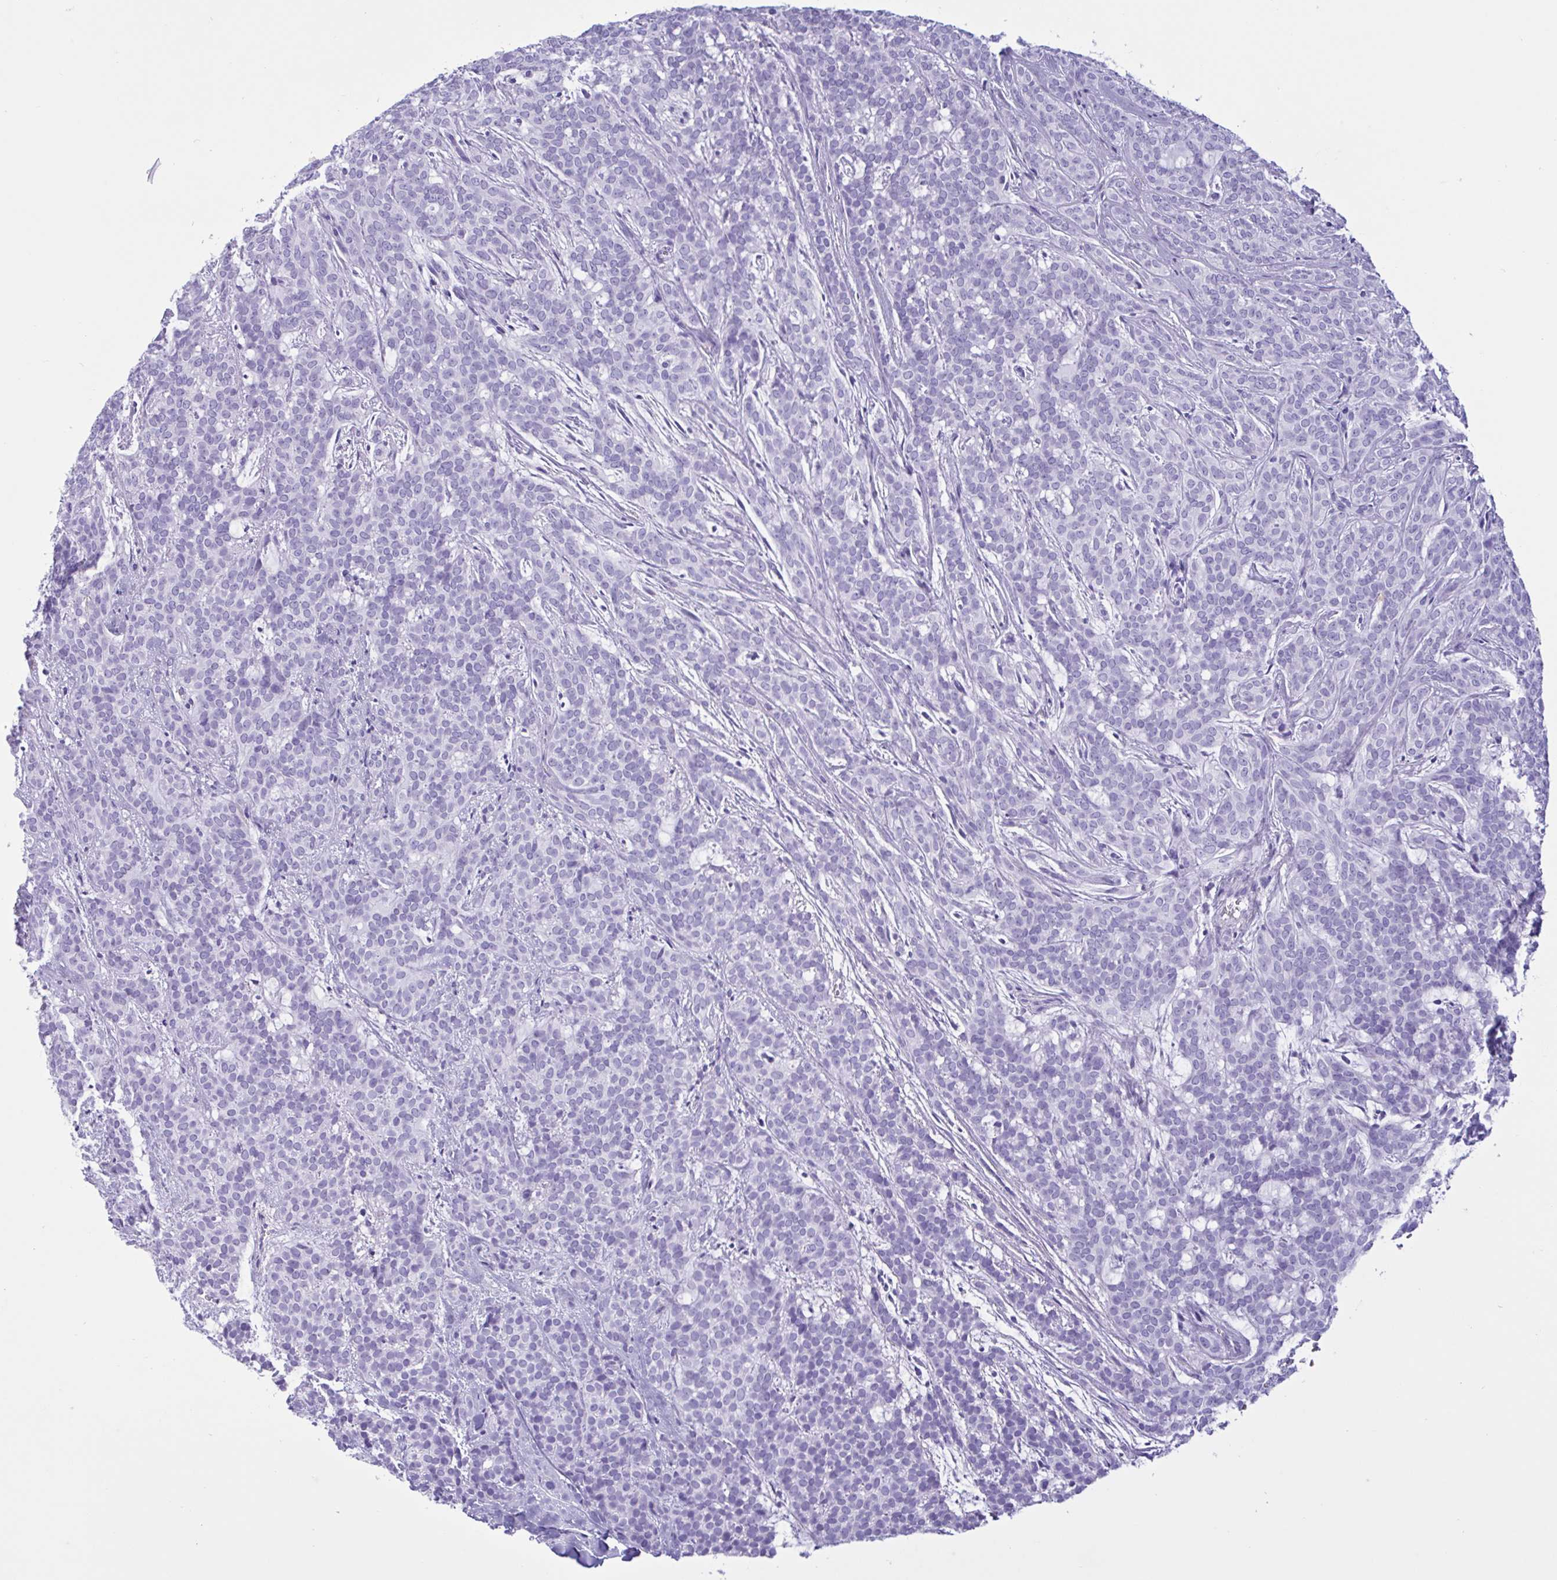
{"staining": {"intensity": "negative", "quantity": "none", "location": "none"}, "tissue": "head and neck cancer", "cell_type": "Tumor cells", "image_type": "cancer", "snomed": [{"axis": "morphology", "description": "Normal tissue, NOS"}, {"axis": "morphology", "description": "Adenocarcinoma, NOS"}, {"axis": "topography", "description": "Oral tissue"}, {"axis": "topography", "description": "Head-Neck"}], "caption": "Head and neck cancer was stained to show a protein in brown. There is no significant expression in tumor cells. (DAB immunohistochemistry (IHC), high magnification).", "gene": "MRGPRG", "patient": {"sex": "female", "age": 57}}